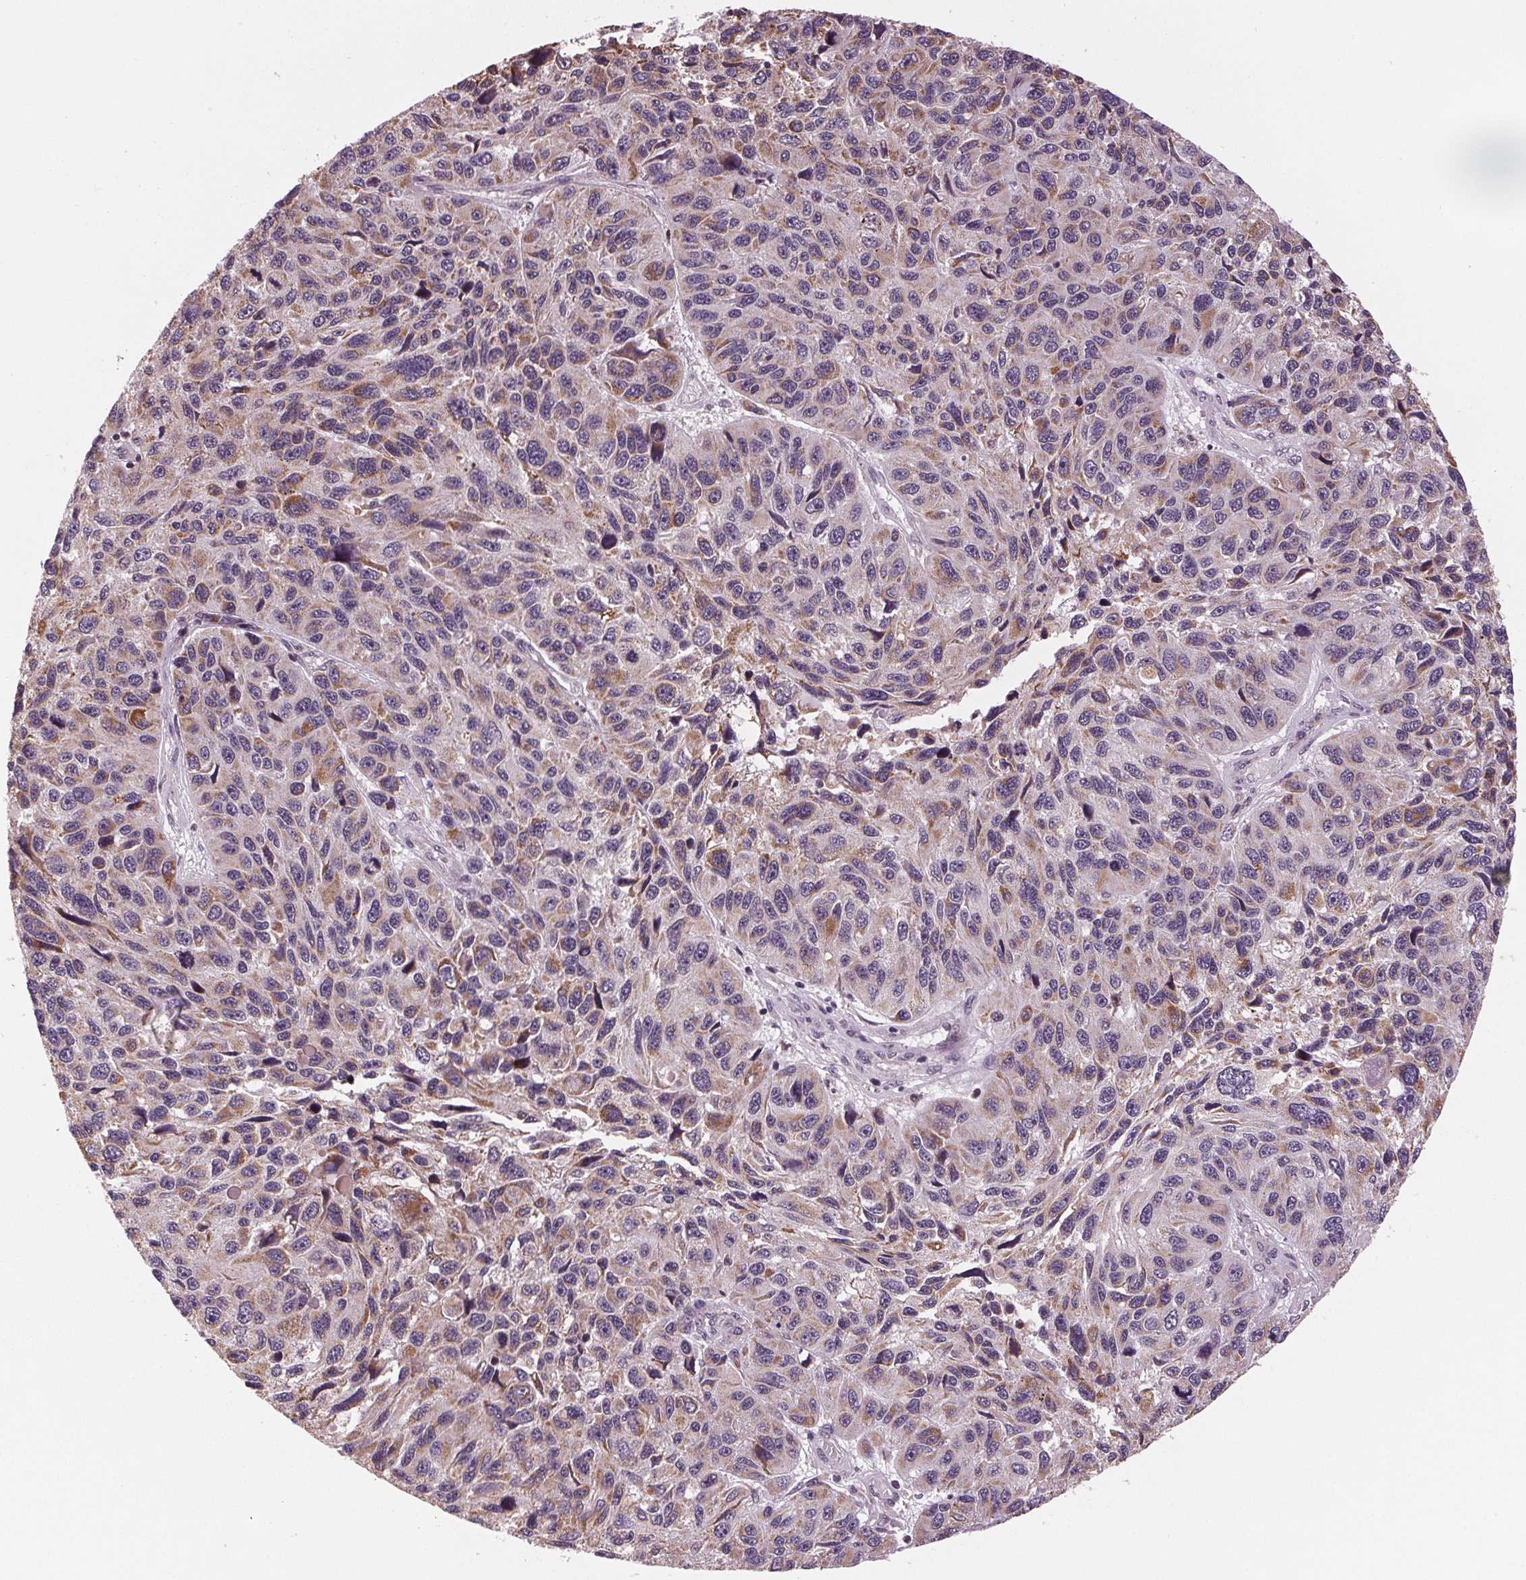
{"staining": {"intensity": "weak", "quantity": "25%-75%", "location": "cytoplasmic/membranous"}, "tissue": "melanoma", "cell_type": "Tumor cells", "image_type": "cancer", "snomed": [{"axis": "morphology", "description": "Malignant melanoma, NOS"}, {"axis": "topography", "description": "Skin"}], "caption": "Melanoma stained for a protein (brown) demonstrates weak cytoplasmic/membranous positive positivity in about 25%-75% of tumor cells.", "gene": "STAT3", "patient": {"sex": "male", "age": 53}}